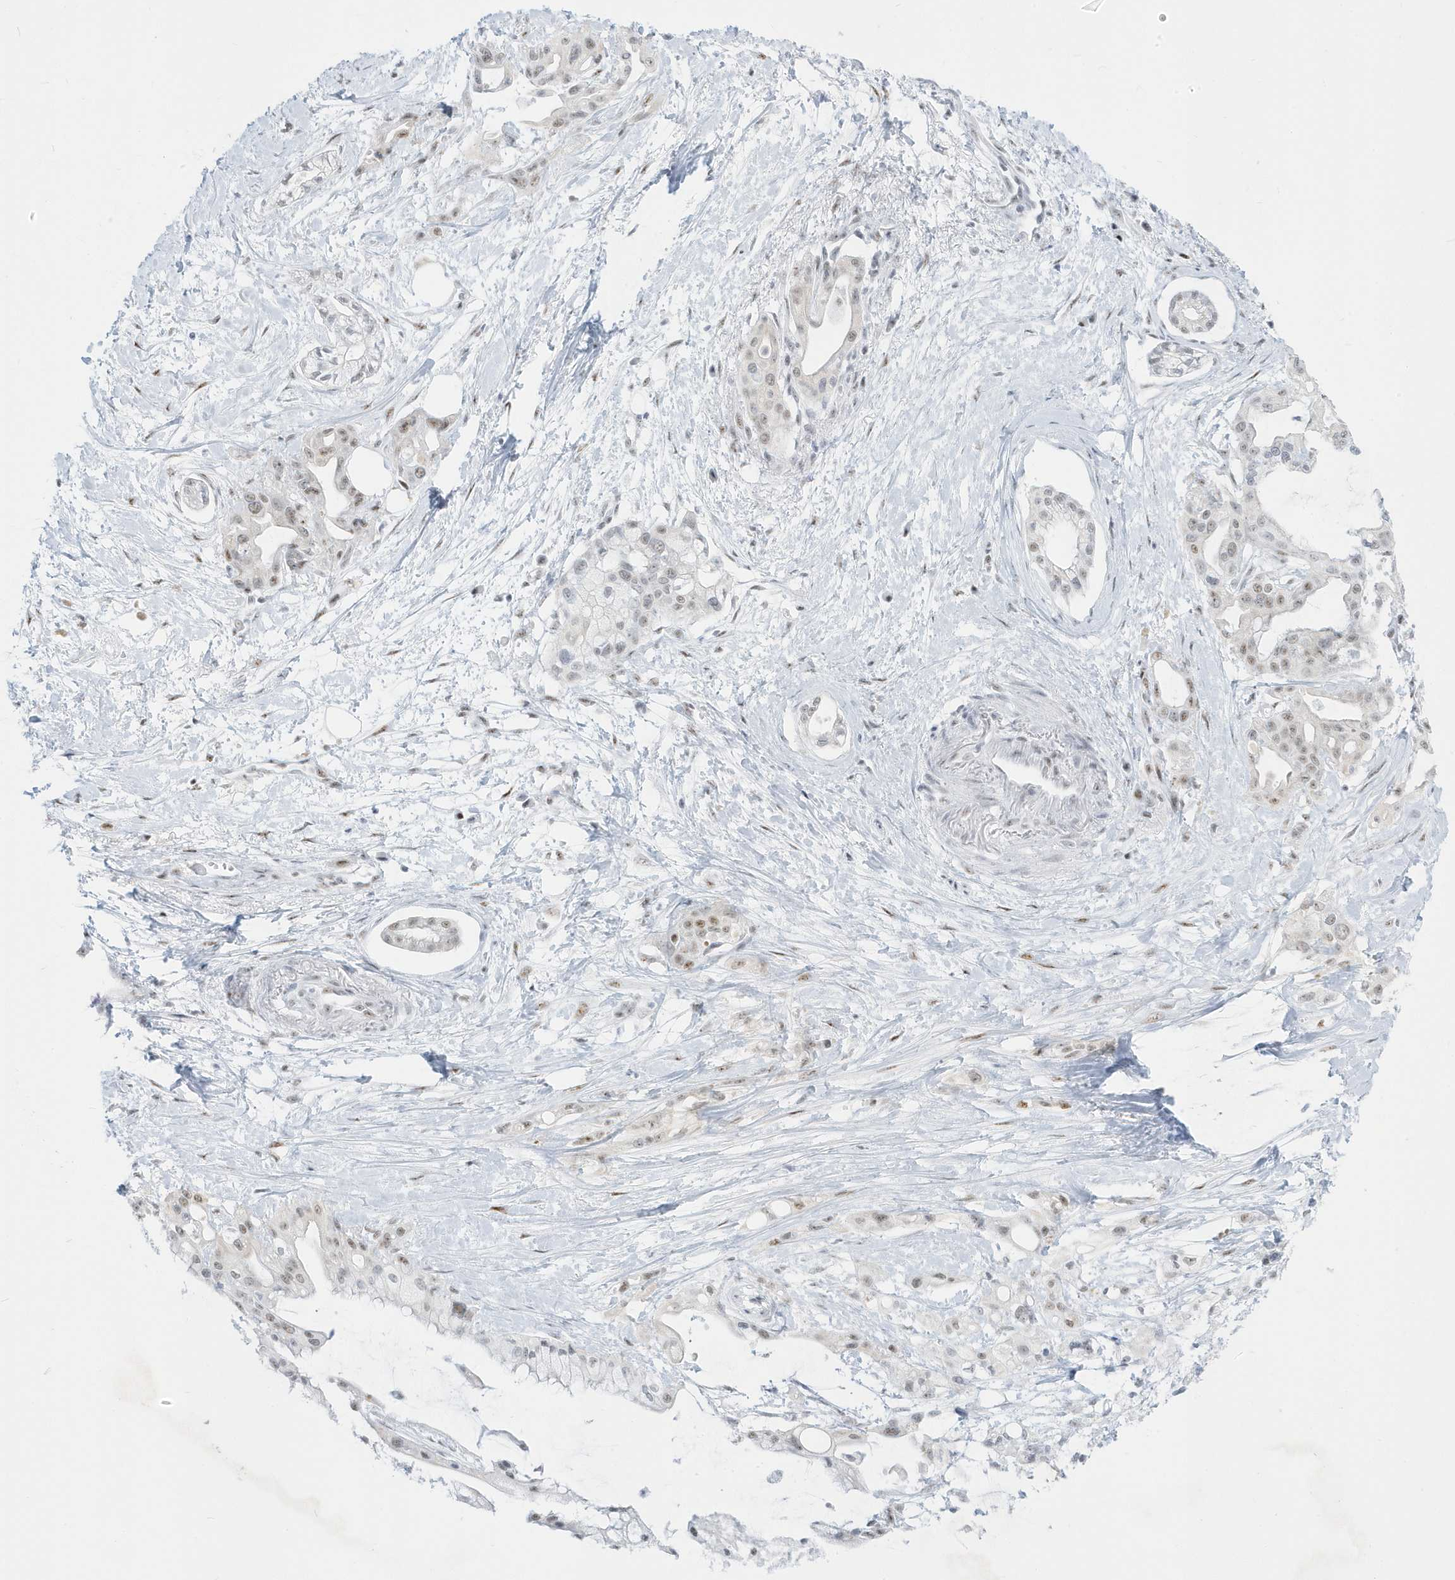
{"staining": {"intensity": "negative", "quantity": "none", "location": "none"}, "tissue": "pancreatic cancer", "cell_type": "Tumor cells", "image_type": "cancer", "snomed": [{"axis": "morphology", "description": "Adenocarcinoma, NOS"}, {"axis": "topography", "description": "Pancreas"}], "caption": "IHC photomicrograph of human pancreatic cancer (adenocarcinoma) stained for a protein (brown), which shows no positivity in tumor cells. (DAB (3,3'-diaminobenzidine) IHC, high magnification).", "gene": "PLEKHN1", "patient": {"sex": "male", "age": 68}}